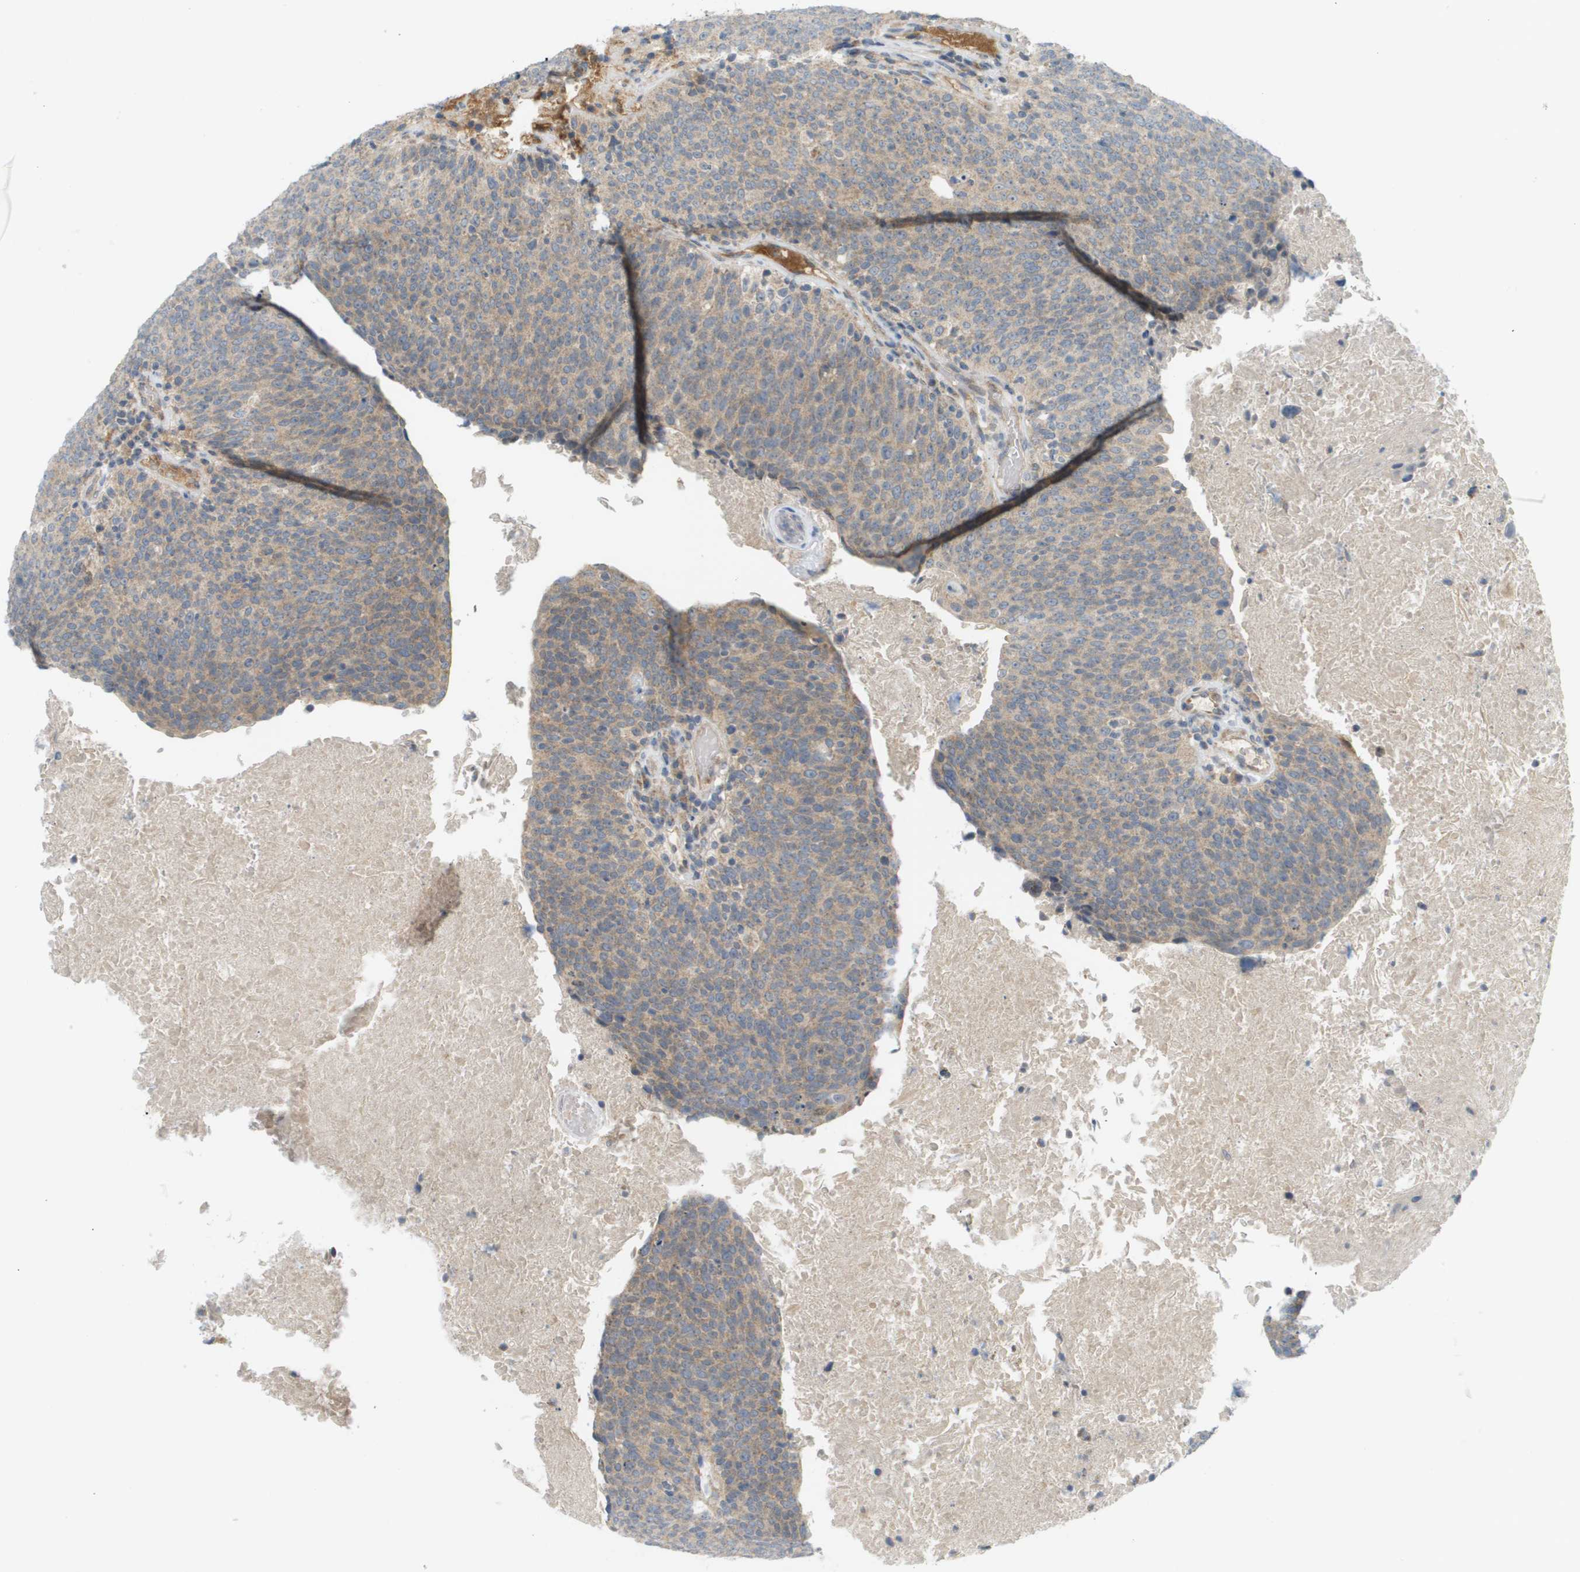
{"staining": {"intensity": "weak", "quantity": ">75%", "location": "cytoplasmic/membranous"}, "tissue": "head and neck cancer", "cell_type": "Tumor cells", "image_type": "cancer", "snomed": [{"axis": "morphology", "description": "Squamous cell carcinoma, NOS"}, {"axis": "morphology", "description": "Squamous cell carcinoma, metastatic, NOS"}, {"axis": "topography", "description": "Lymph node"}, {"axis": "topography", "description": "Head-Neck"}], "caption": "Immunohistochemistry photomicrograph of human head and neck cancer stained for a protein (brown), which displays low levels of weak cytoplasmic/membranous positivity in approximately >75% of tumor cells.", "gene": "PROC", "patient": {"sex": "male", "age": 62}}